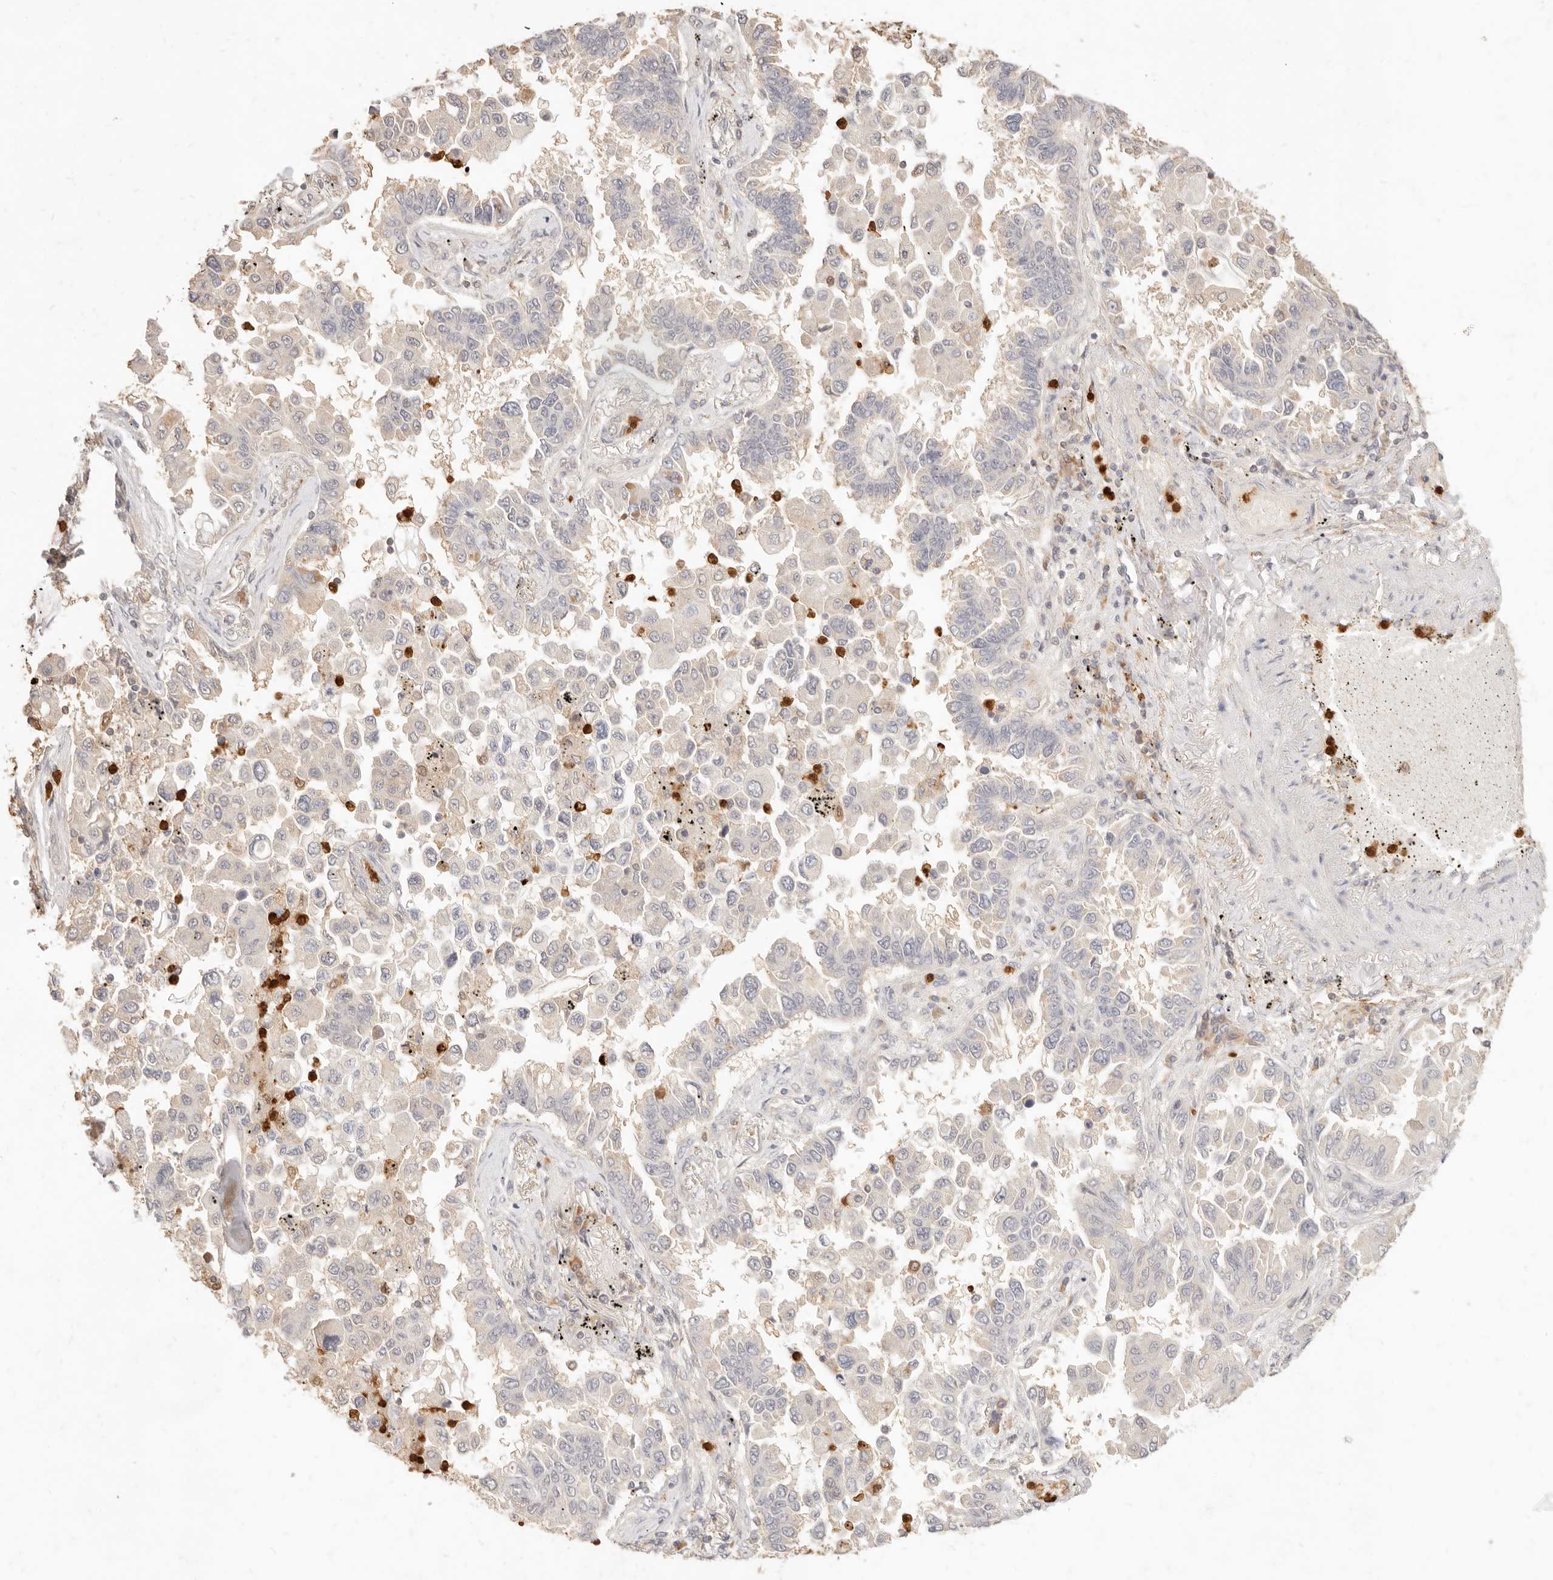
{"staining": {"intensity": "weak", "quantity": "<25%", "location": "cytoplasmic/membranous"}, "tissue": "lung cancer", "cell_type": "Tumor cells", "image_type": "cancer", "snomed": [{"axis": "morphology", "description": "Adenocarcinoma, NOS"}, {"axis": "topography", "description": "Lung"}], "caption": "Human lung cancer (adenocarcinoma) stained for a protein using immunohistochemistry (IHC) exhibits no expression in tumor cells.", "gene": "TMTC2", "patient": {"sex": "female", "age": 67}}